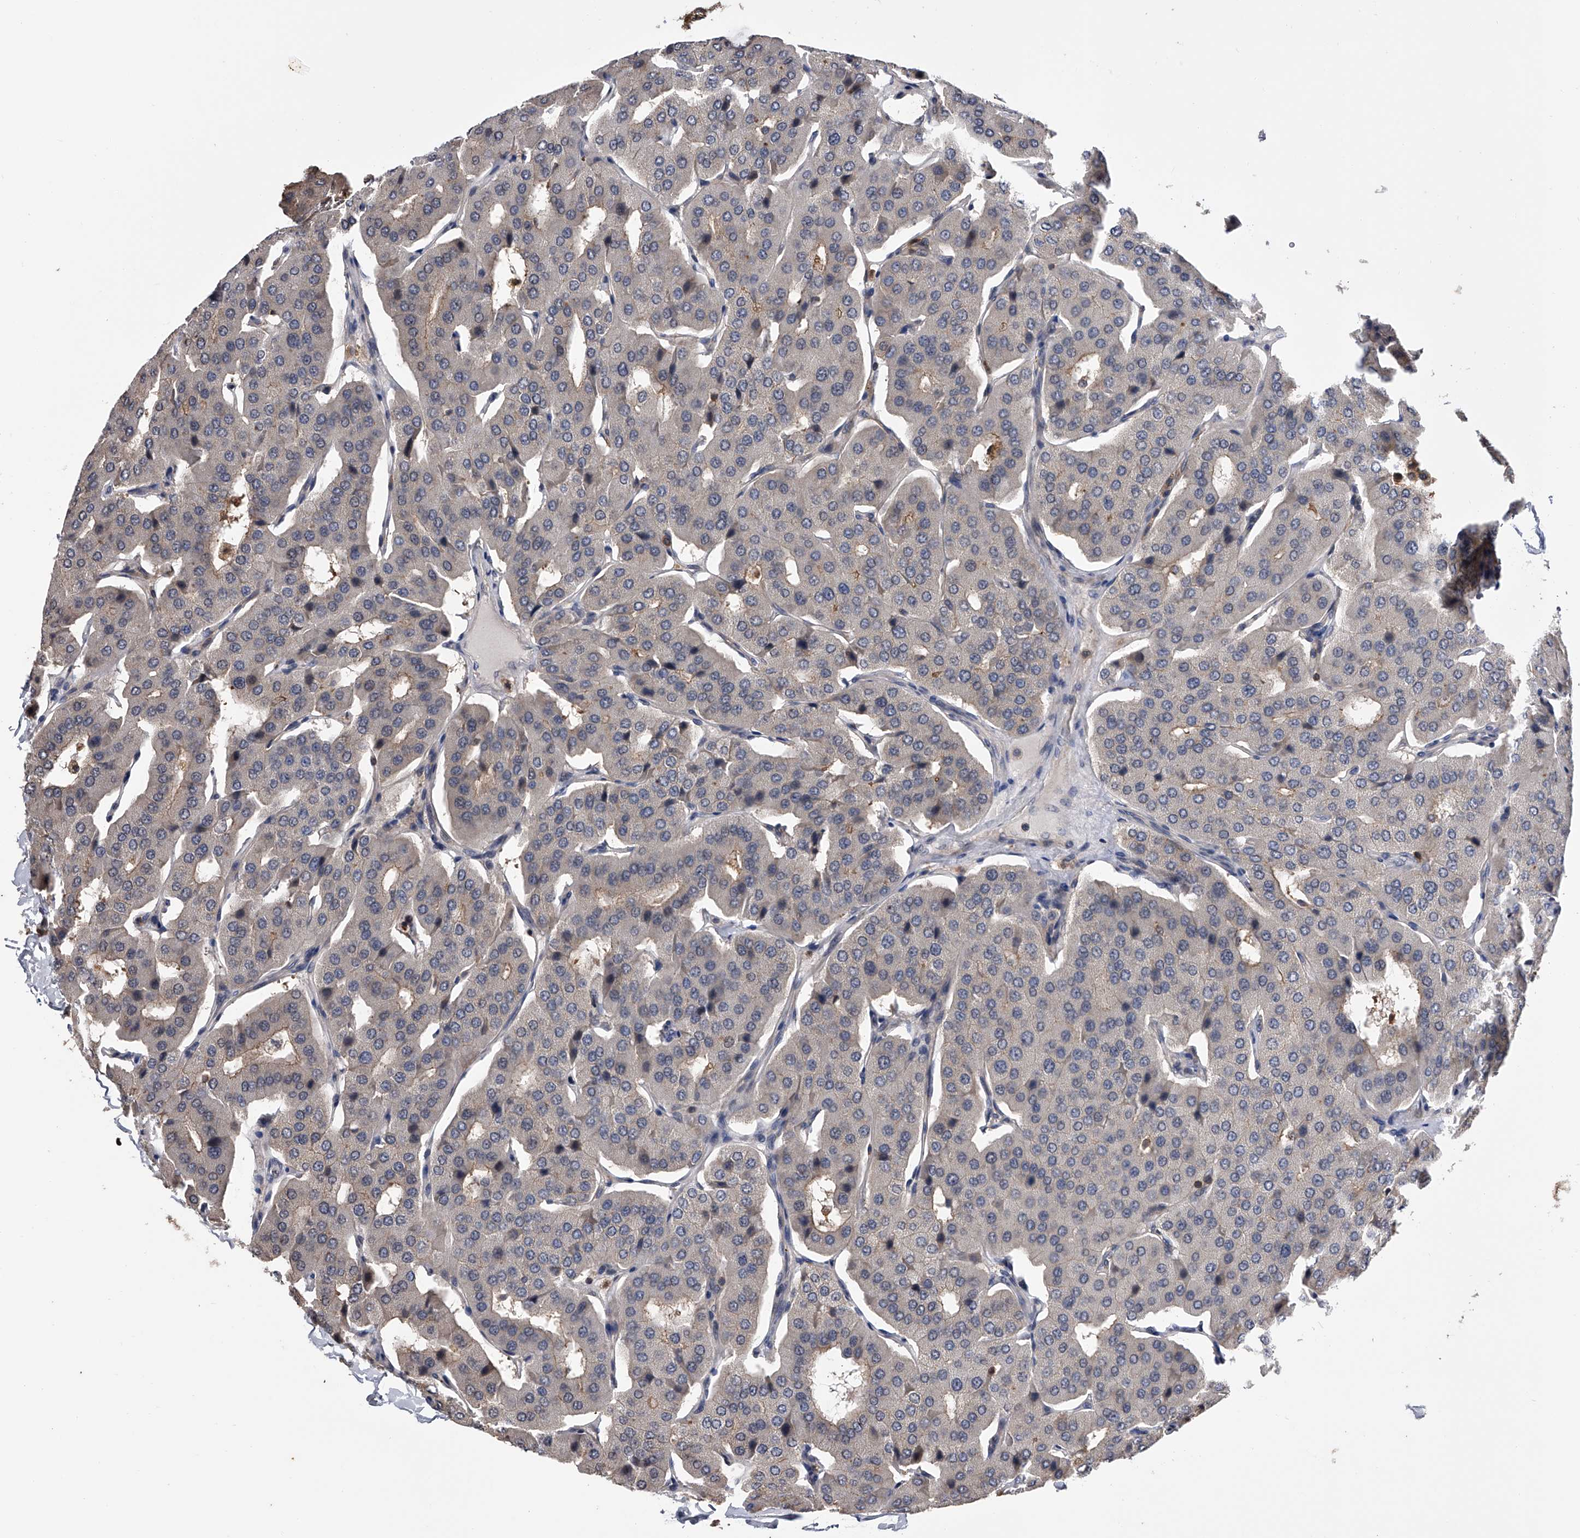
{"staining": {"intensity": "weak", "quantity": "<25%", "location": "cytoplasmic/membranous"}, "tissue": "parathyroid gland", "cell_type": "Glandular cells", "image_type": "normal", "snomed": [{"axis": "morphology", "description": "Normal tissue, NOS"}, {"axis": "morphology", "description": "Adenoma, NOS"}, {"axis": "topography", "description": "Parathyroid gland"}], "caption": "IHC histopathology image of unremarkable parathyroid gland: parathyroid gland stained with DAB (3,3'-diaminobenzidine) demonstrates no significant protein positivity in glandular cells.", "gene": "PAN3", "patient": {"sex": "female", "age": 86}}